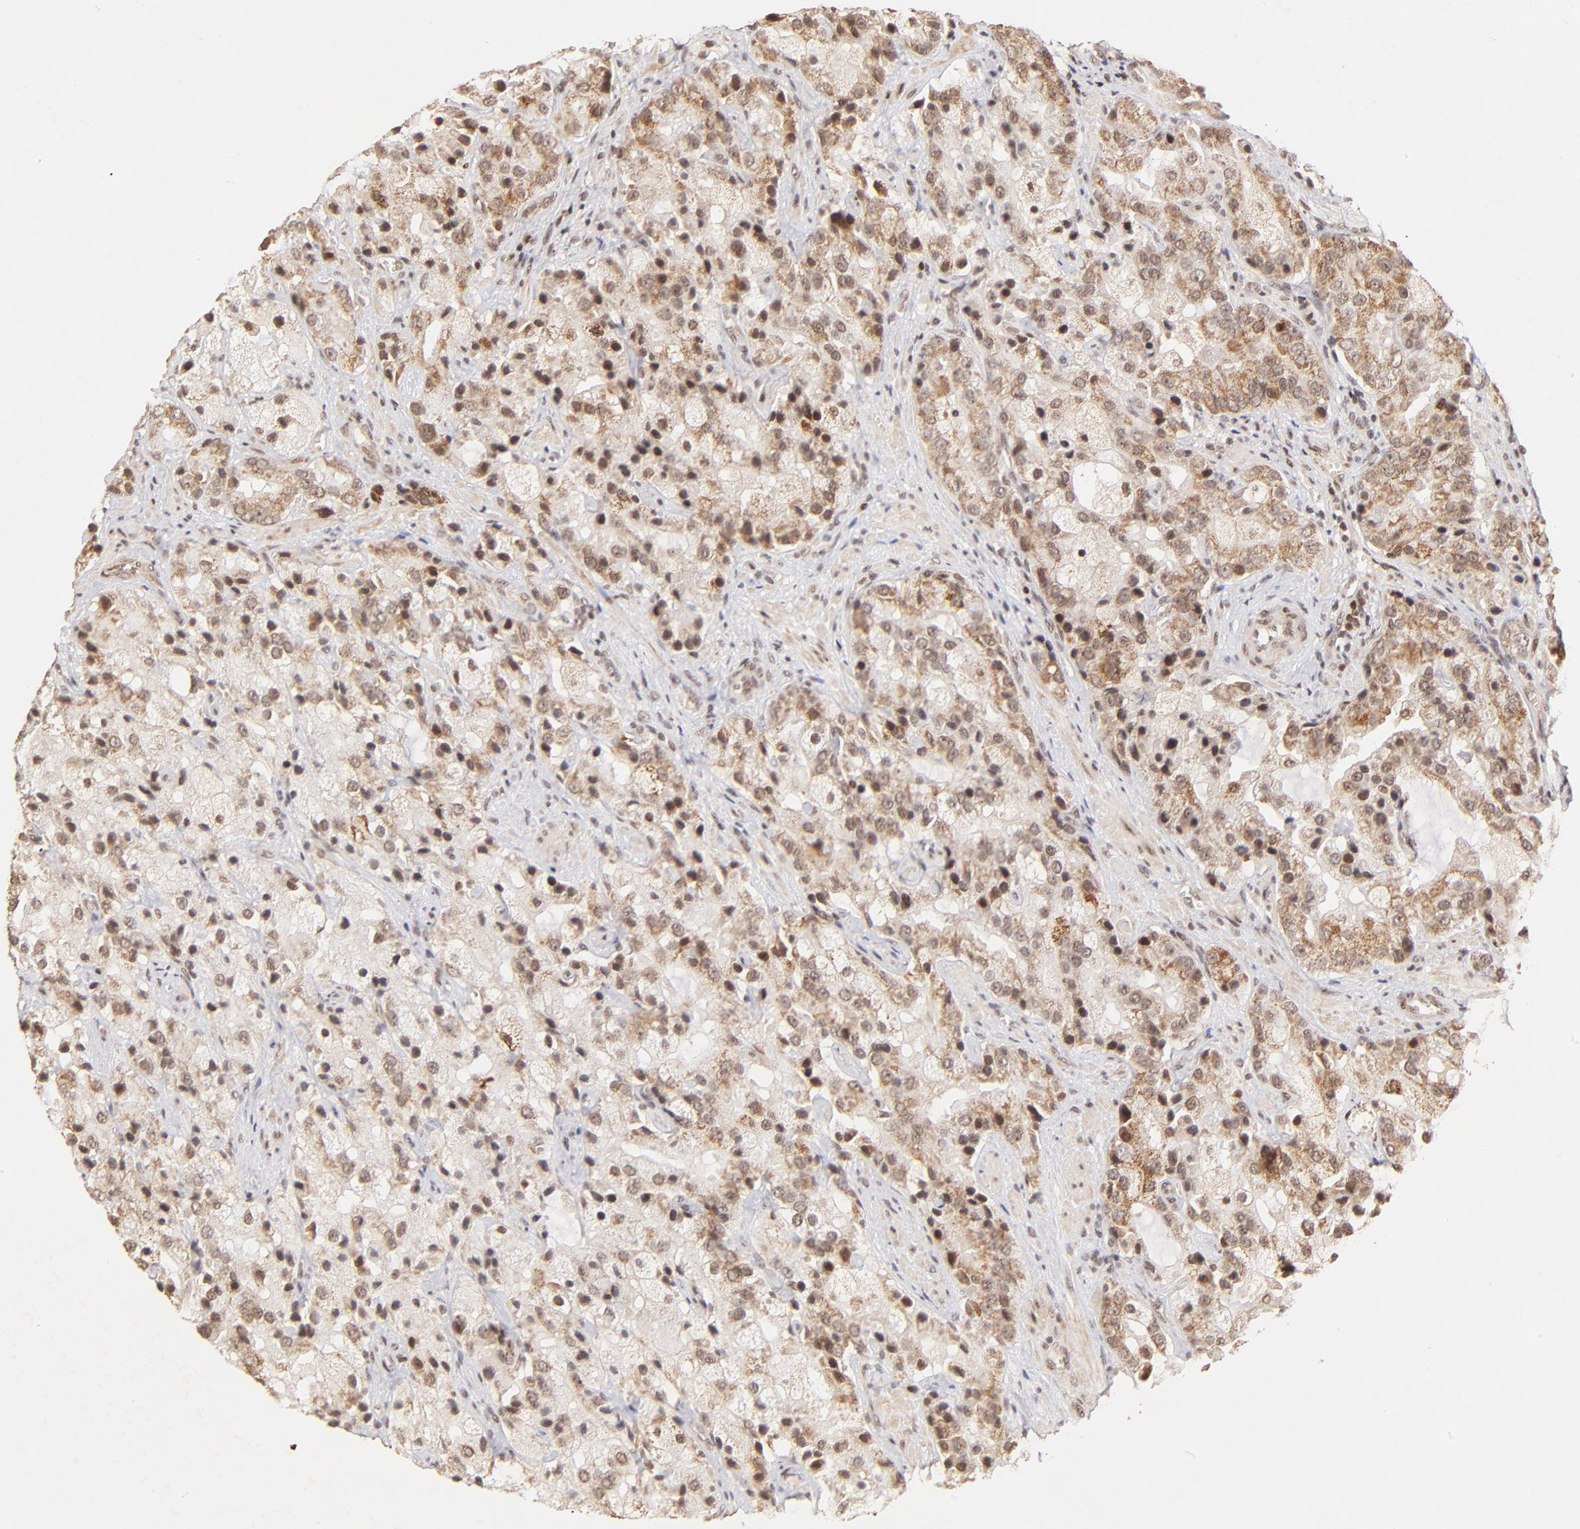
{"staining": {"intensity": "moderate", "quantity": "25%-75%", "location": "cytoplasmic/membranous"}, "tissue": "prostate cancer", "cell_type": "Tumor cells", "image_type": "cancer", "snomed": [{"axis": "morphology", "description": "Adenocarcinoma, High grade"}, {"axis": "topography", "description": "Prostate"}], "caption": "DAB (3,3'-diaminobenzidine) immunohistochemical staining of human prostate cancer displays moderate cytoplasmic/membranous protein expression in about 25%-75% of tumor cells. (brown staining indicates protein expression, while blue staining denotes nuclei).", "gene": "MED15", "patient": {"sex": "male", "age": 70}}